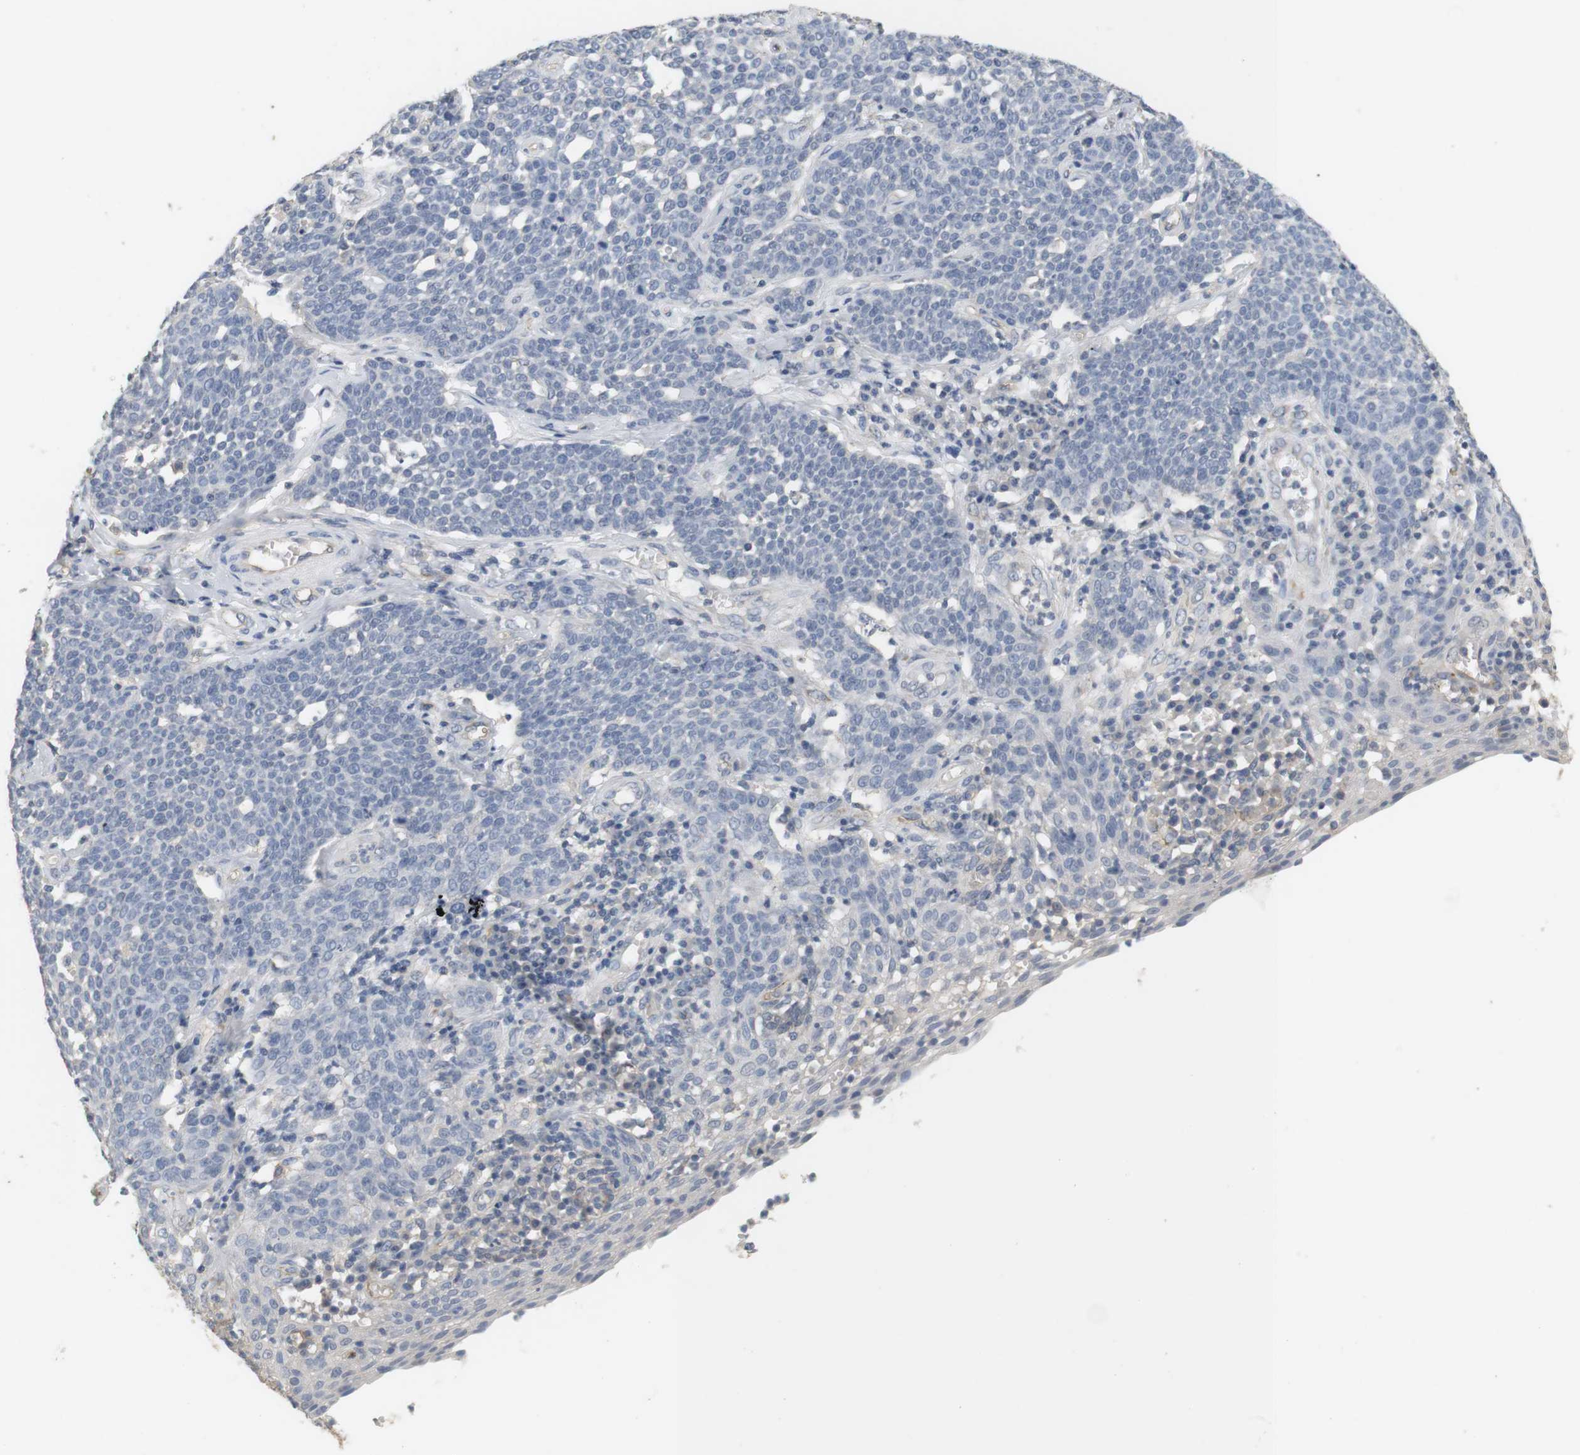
{"staining": {"intensity": "negative", "quantity": "none", "location": "none"}, "tissue": "cervical cancer", "cell_type": "Tumor cells", "image_type": "cancer", "snomed": [{"axis": "morphology", "description": "Squamous cell carcinoma, NOS"}, {"axis": "topography", "description": "Cervix"}], "caption": "There is no significant staining in tumor cells of cervical squamous cell carcinoma. The staining is performed using DAB (3,3'-diaminobenzidine) brown chromogen with nuclei counter-stained in using hematoxylin.", "gene": "OSR1", "patient": {"sex": "female", "age": 34}}